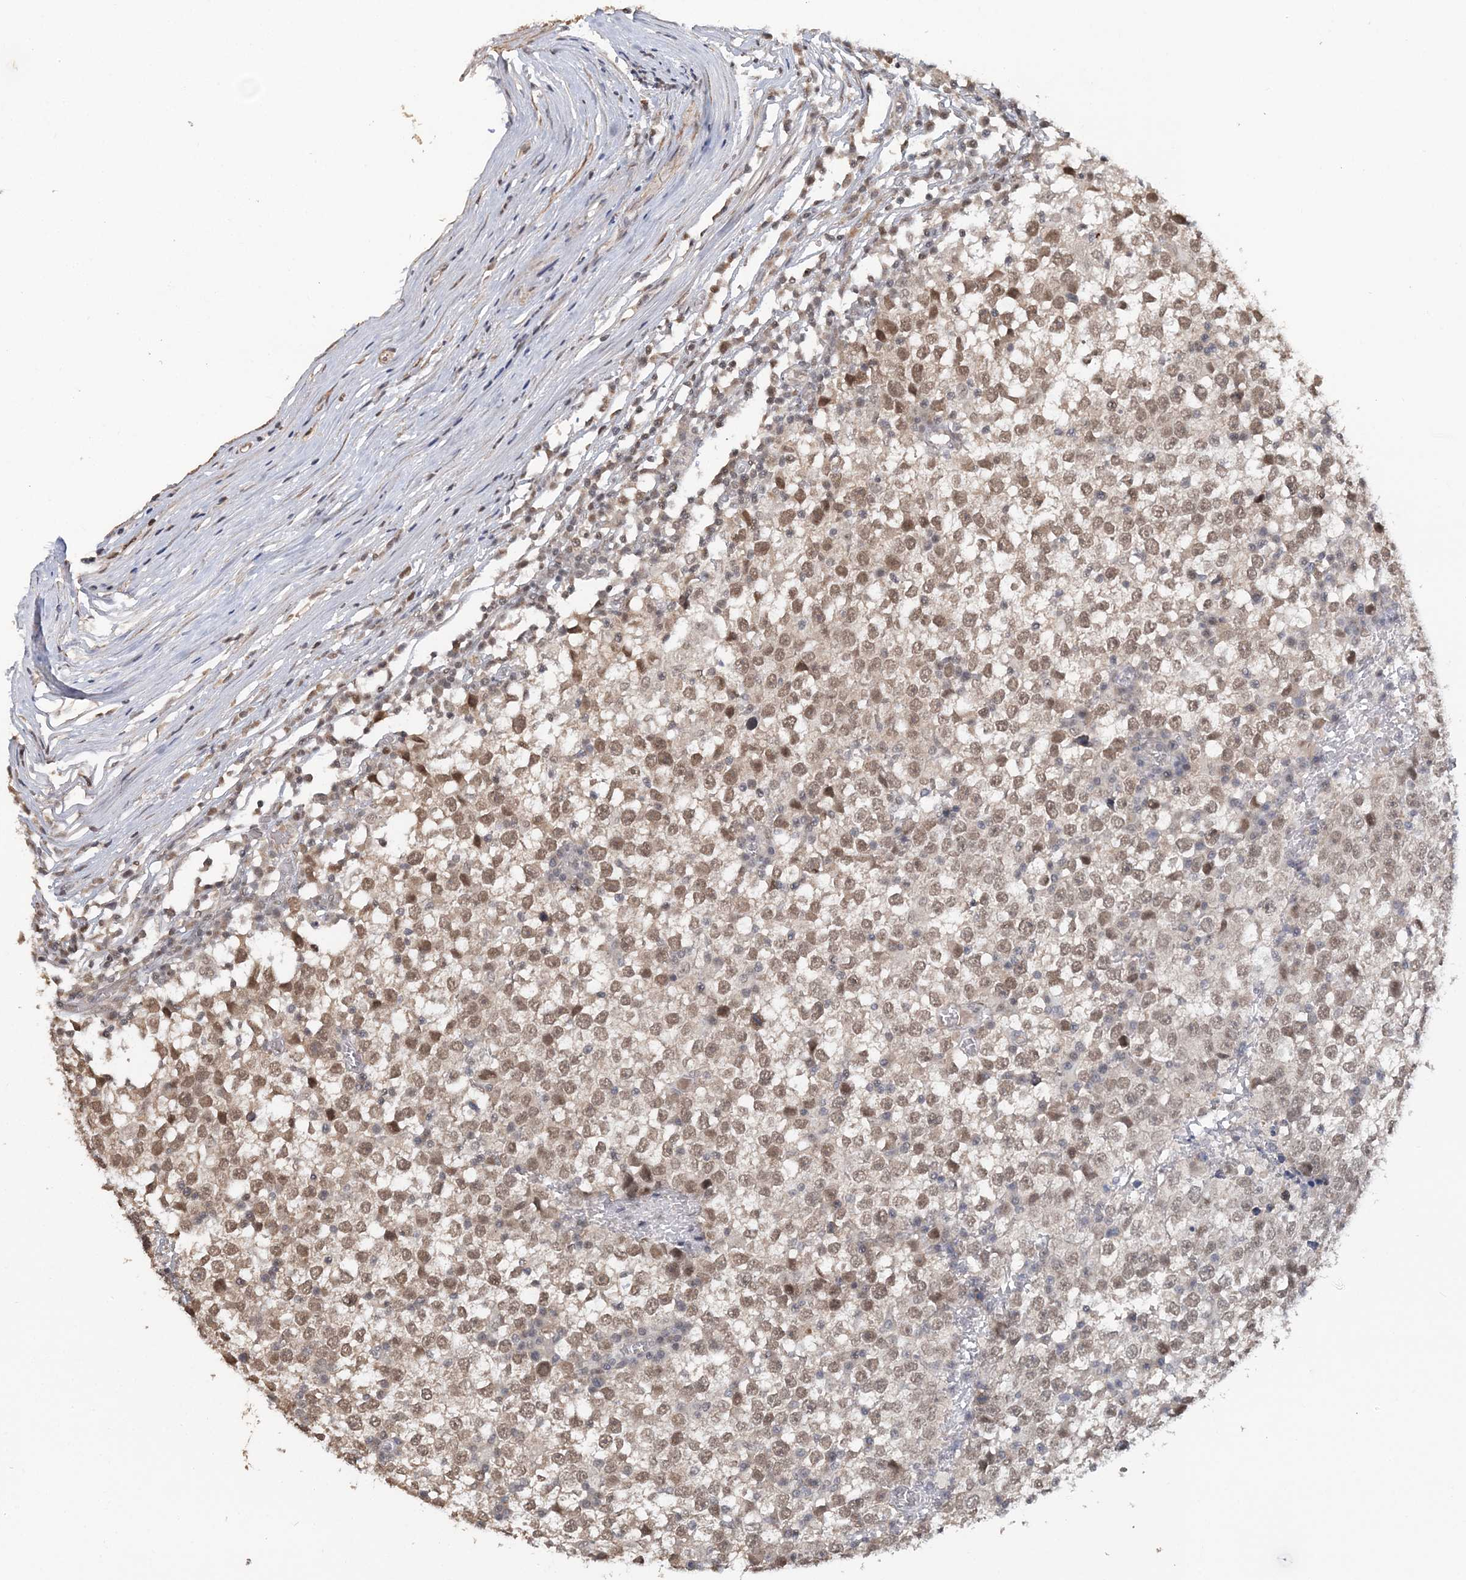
{"staining": {"intensity": "moderate", "quantity": "25%-75%", "location": "nuclear"}, "tissue": "testis cancer", "cell_type": "Tumor cells", "image_type": "cancer", "snomed": [{"axis": "morphology", "description": "Seminoma, NOS"}, {"axis": "topography", "description": "Testis"}], "caption": "IHC micrograph of neoplastic tissue: human testis cancer (seminoma) stained using immunohistochemistry (IHC) exhibits medium levels of moderate protein expression localized specifically in the nuclear of tumor cells, appearing as a nuclear brown color.", "gene": "TSHZ2", "patient": {"sex": "male", "age": 65}}